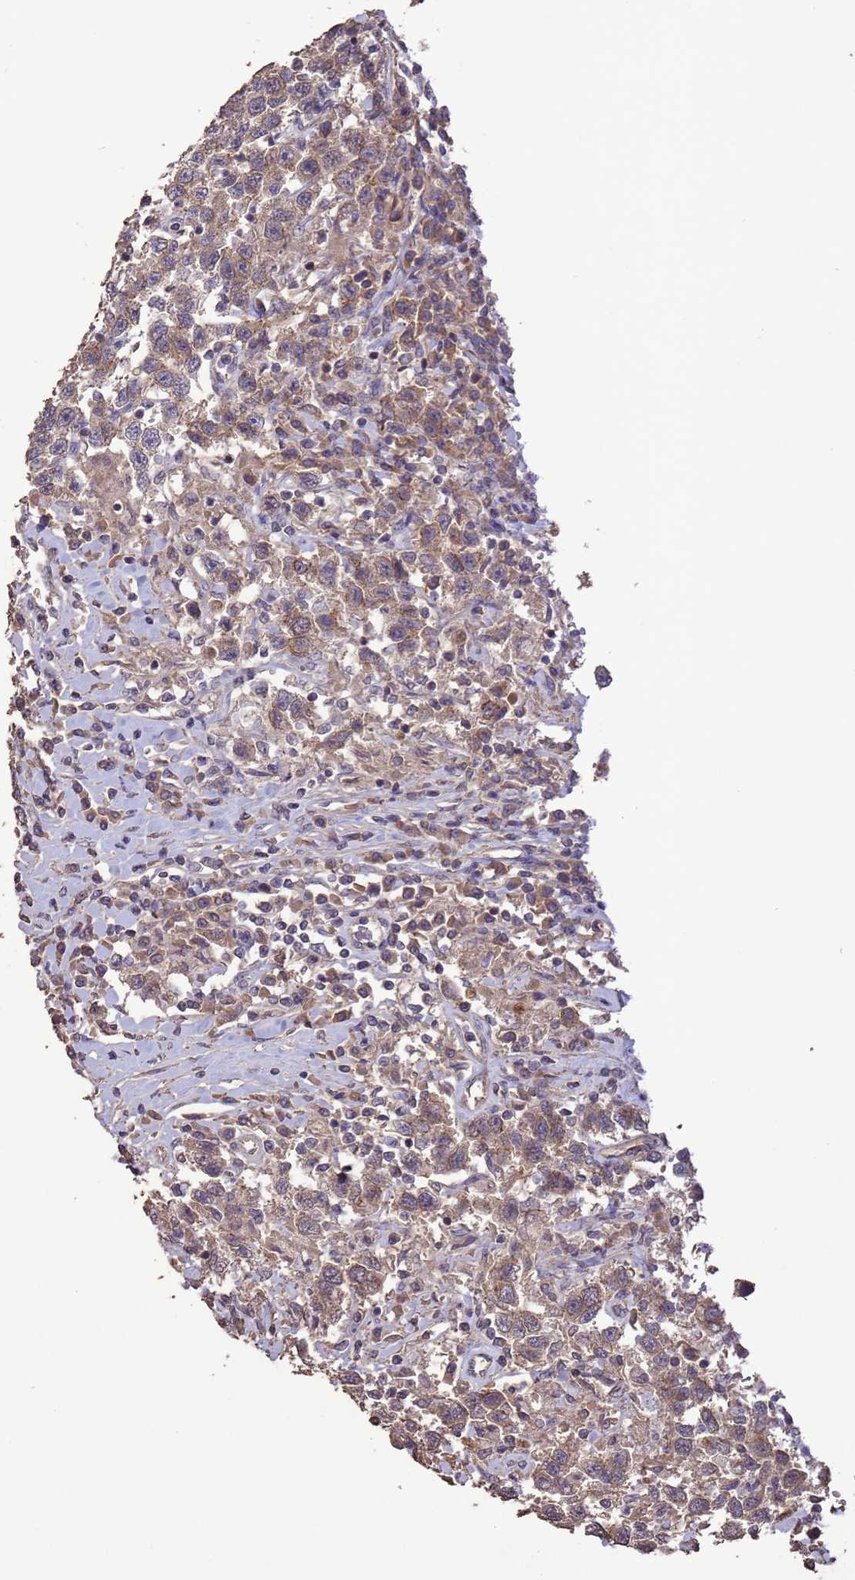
{"staining": {"intensity": "weak", "quantity": "25%-75%", "location": "cytoplasmic/membranous"}, "tissue": "testis cancer", "cell_type": "Tumor cells", "image_type": "cancer", "snomed": [{"axis": "morphology", "description": "Seminoma, NOS"}, {"axis": "topography", "description": "Testis"}], "caption": "A micrograph of human testis seminoma stained for a protein shows weak cytoplasmic/membranous brown staining in tumor cells. (DAB IHC with brightfield microscopy, high magnification).", "gene": "SLC9B2", "patient": {"sex": "male", "age": 41}}